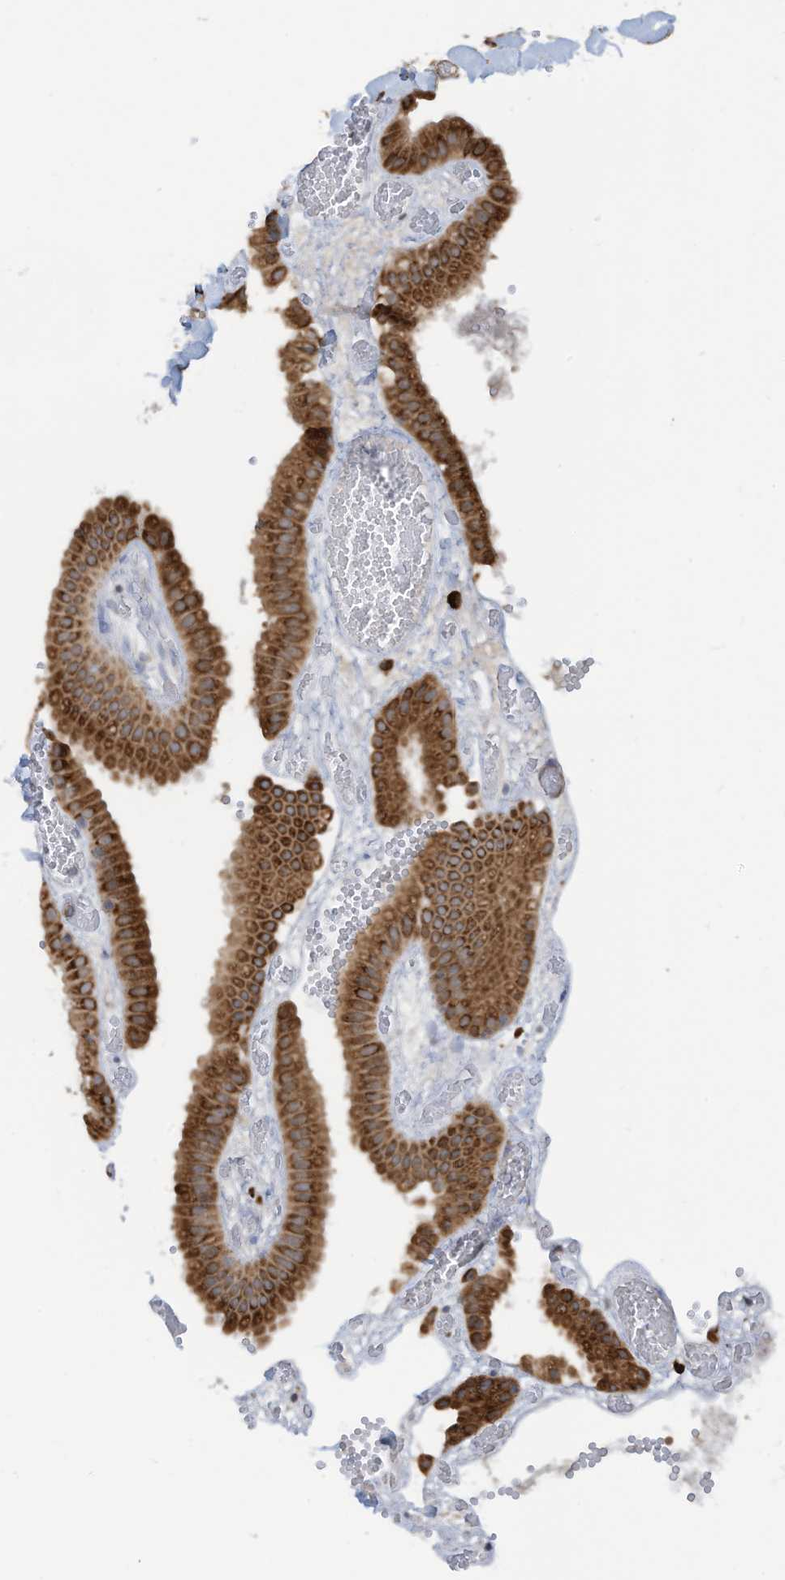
{"staining": {"intensity": "strong", "quantity": ">75%", "location": "cytoplasmic/membranous"}, "tissue": "gallbladder", "cell_type": "Glandular cells", "image_type": "normal", "snomed": [{"axis": "morphology", "description": "Normal tissue, NOS"}, {"axis": "topography", "description": "Gallbladder"}], "caption": "Immunohistochemistry (IHC) (DAB (3,3'-diaminobenzidine)) staining of unremarkable human gallbladder shows strong cytoplasmic/membranous protein expression in approximately >75% of glandular cells. The staining was performed using DAB to visualize the protein expression in brown, while the nuclei were stained in blue with hematoxylin (Magnification: 20x).", "gene": "ZBTB45", "patient": {"sex": "female", "age": 64}}